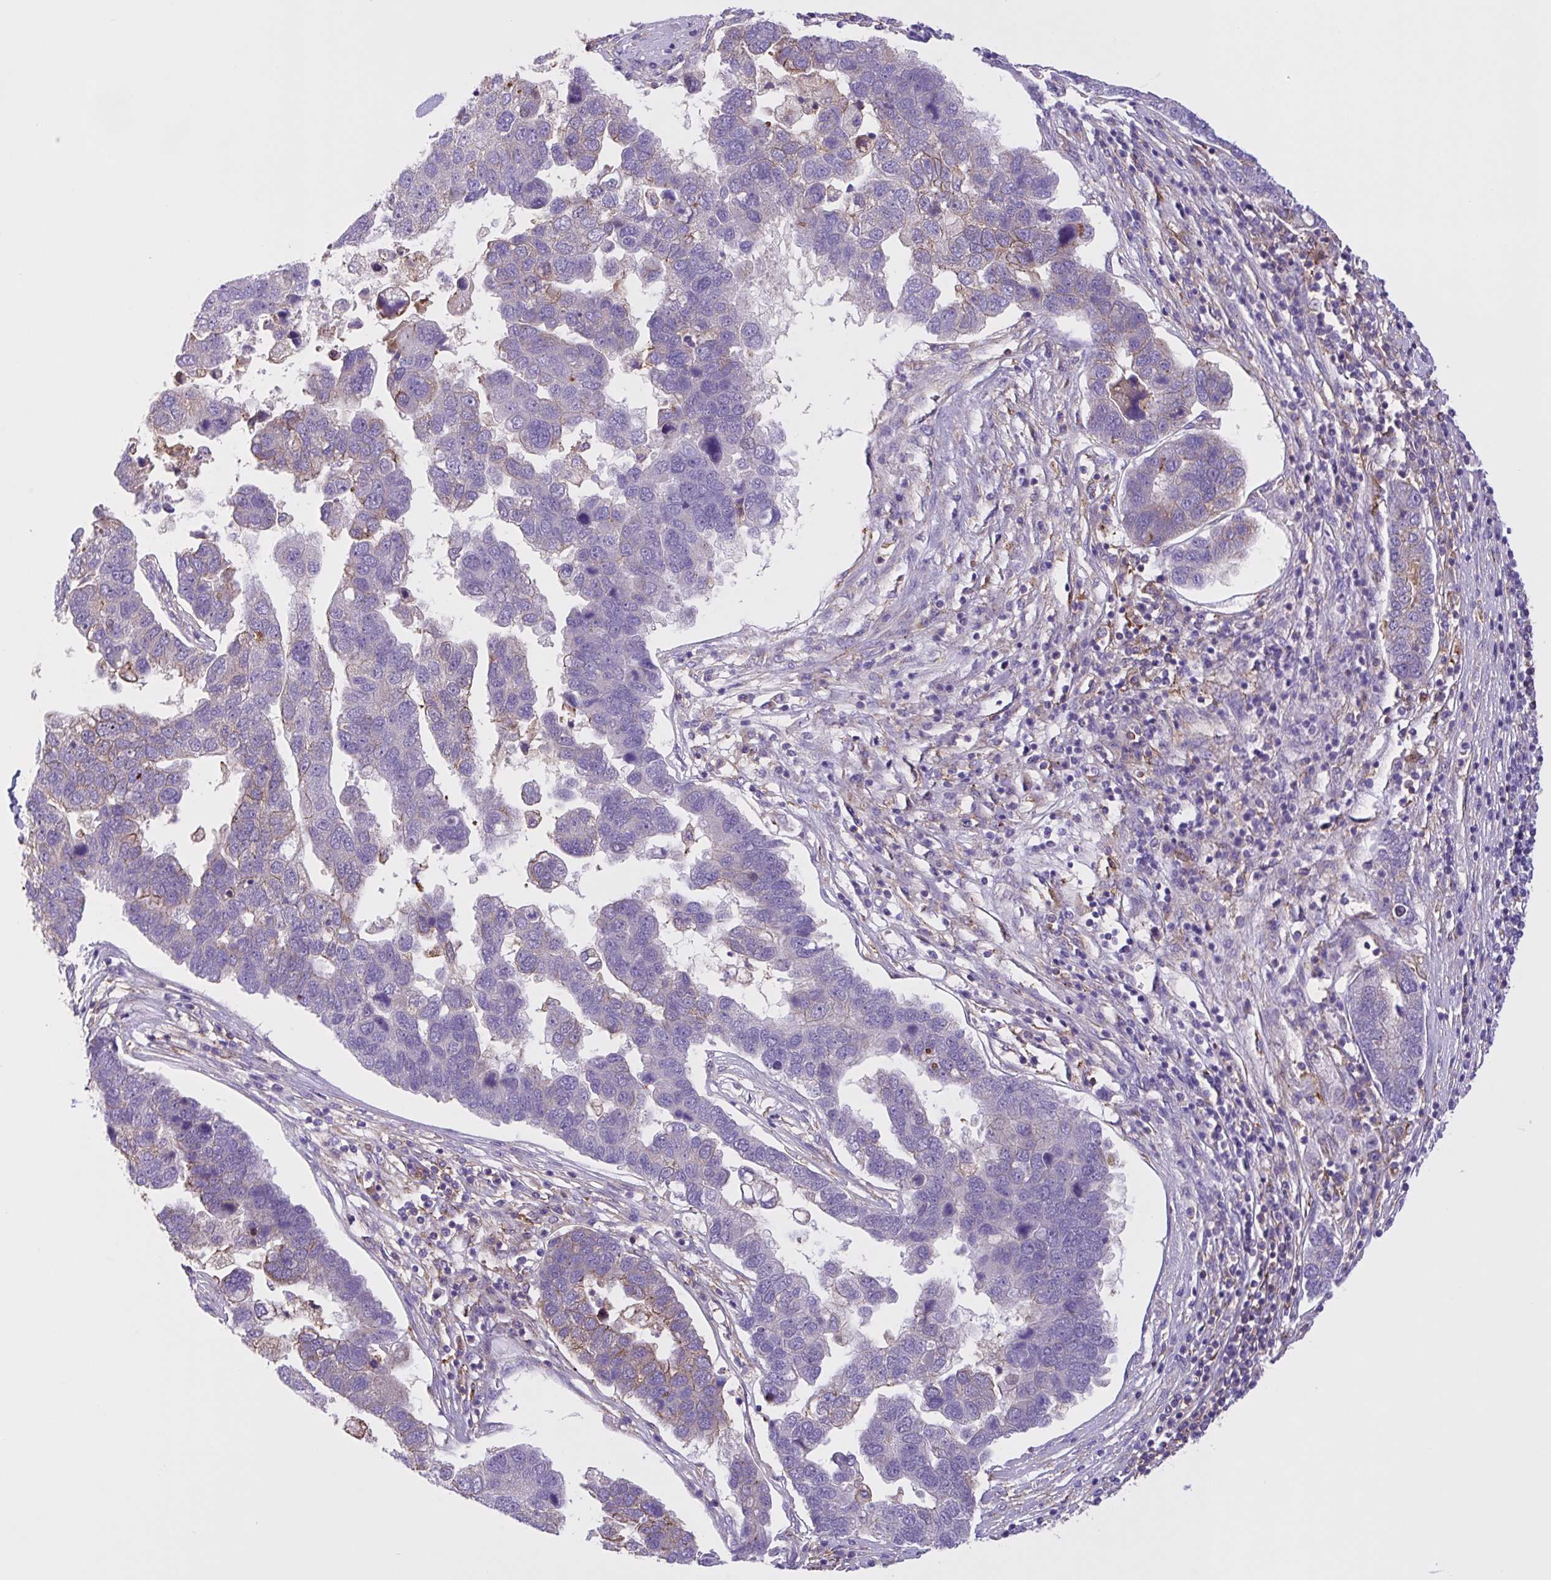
{"staining": {"intensity": "moderate", "quantity": "<25%", "location": "cytoplasmic/membranous"}, "tissue": "pancreatic cancer", "cell_type": "Tumor cells", "image_type": "cancer", "snomed": [{"axis": "morphology", "description": "Adenocarcinoma, NOS"}, {"axis": "topography", "description": "Pancreas"}], "caption": "Pancreatic cancer stained for a protein displays moderate cytoplasmic/membranous positivity in tumor cells. (brown staining indicates protein expression, while blue staining denotes nuclei).", "gene": "OR51M1", "patient": {"sex": "female", "age": 61}}